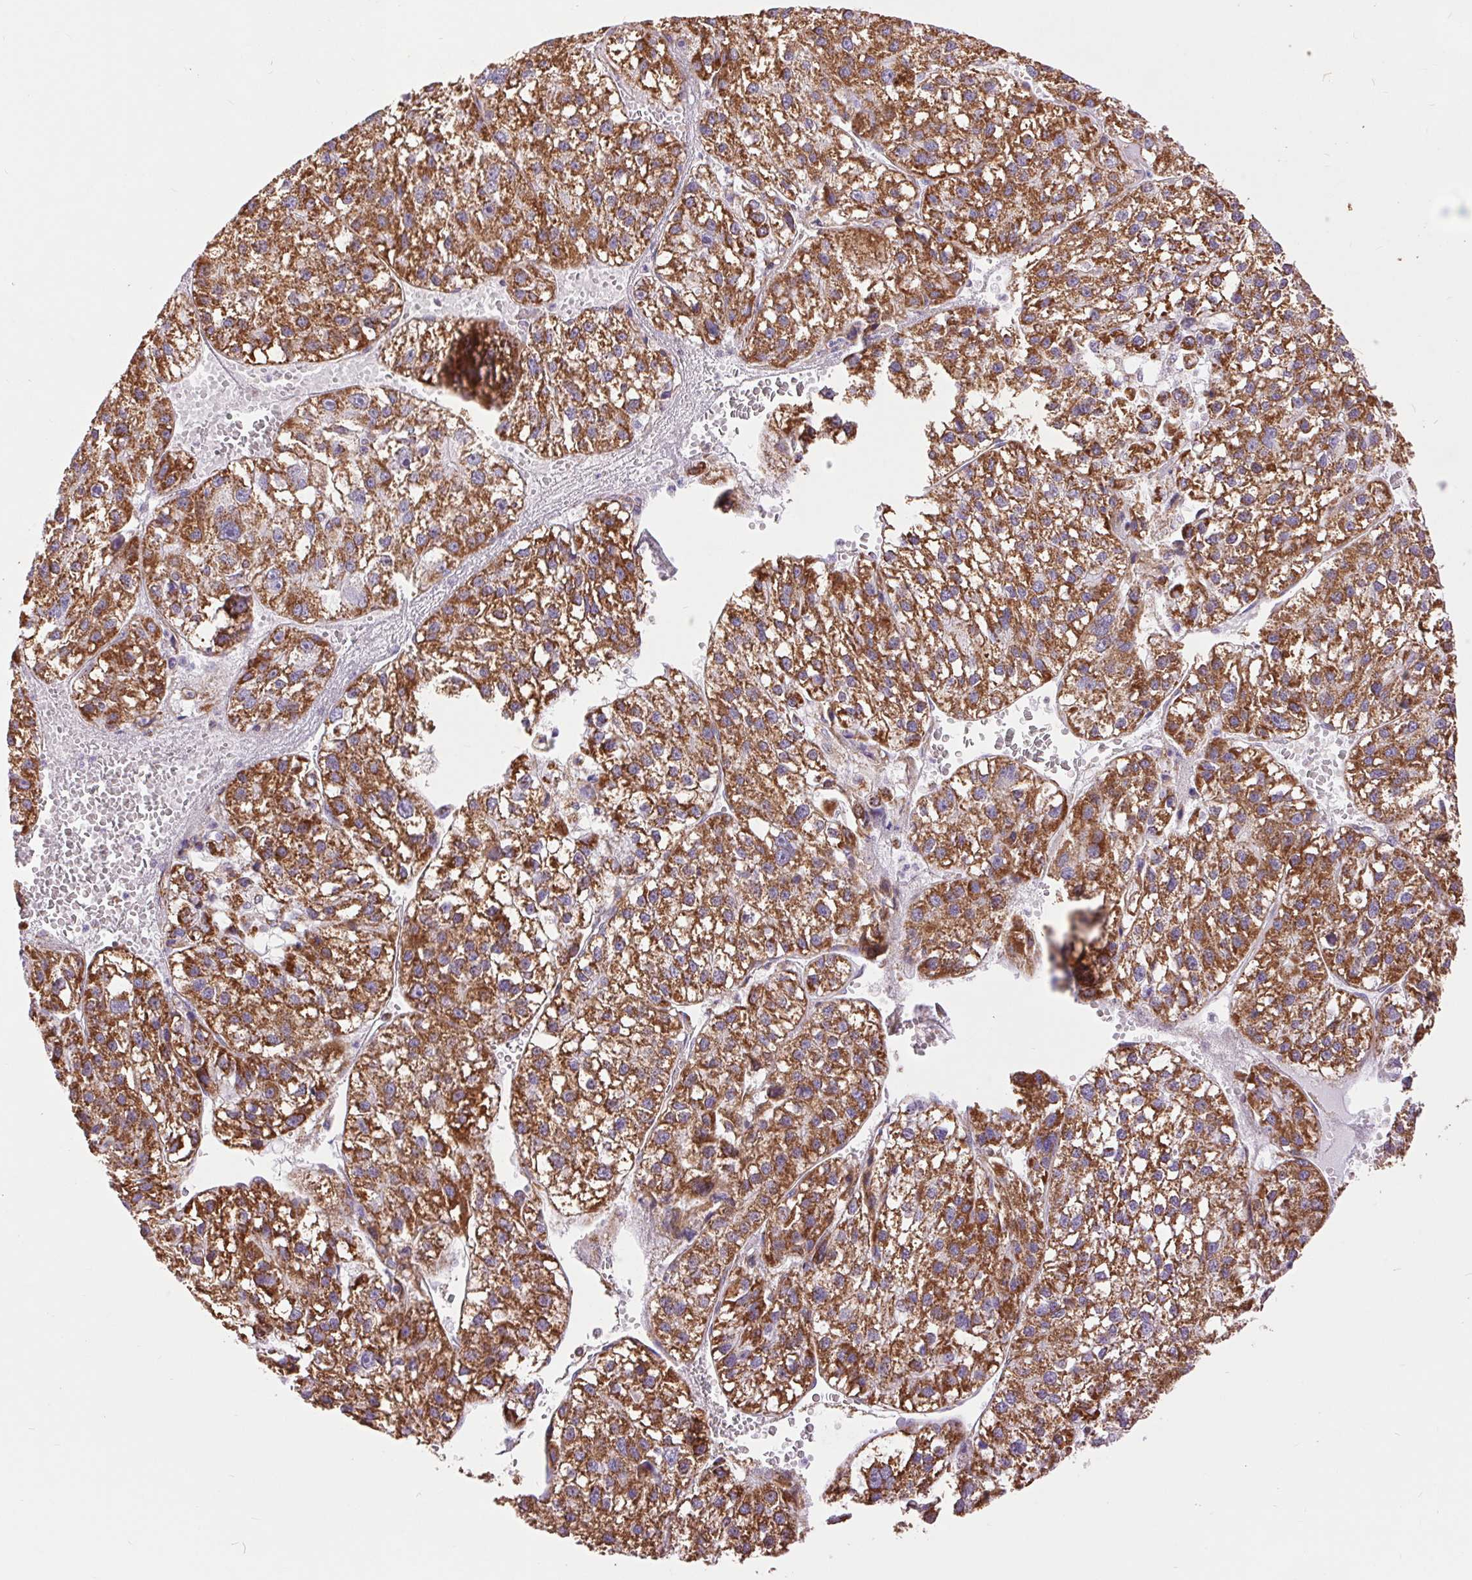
{"staining": {"intensity": "strong", "quantity": ">75%", "location": "cytoplasmic/membranous"}, "tissue": "liver cancer", "cell_type": "Tumor cells", "image_type": "cancer", "snomed": [{"axis": "morphology", "description": "Carcinoma, Hepatocellular, NOS"}, {"axis": "topography", "description": "Liver"}], "caption": "A high amount of strong cytoplasmic/membranous positivity is appreciated in approximately >75% of tumor cells in liver cancer tissue.", "gene": "ATP5PB", "patient": {"sex": "female", "age": 70}}